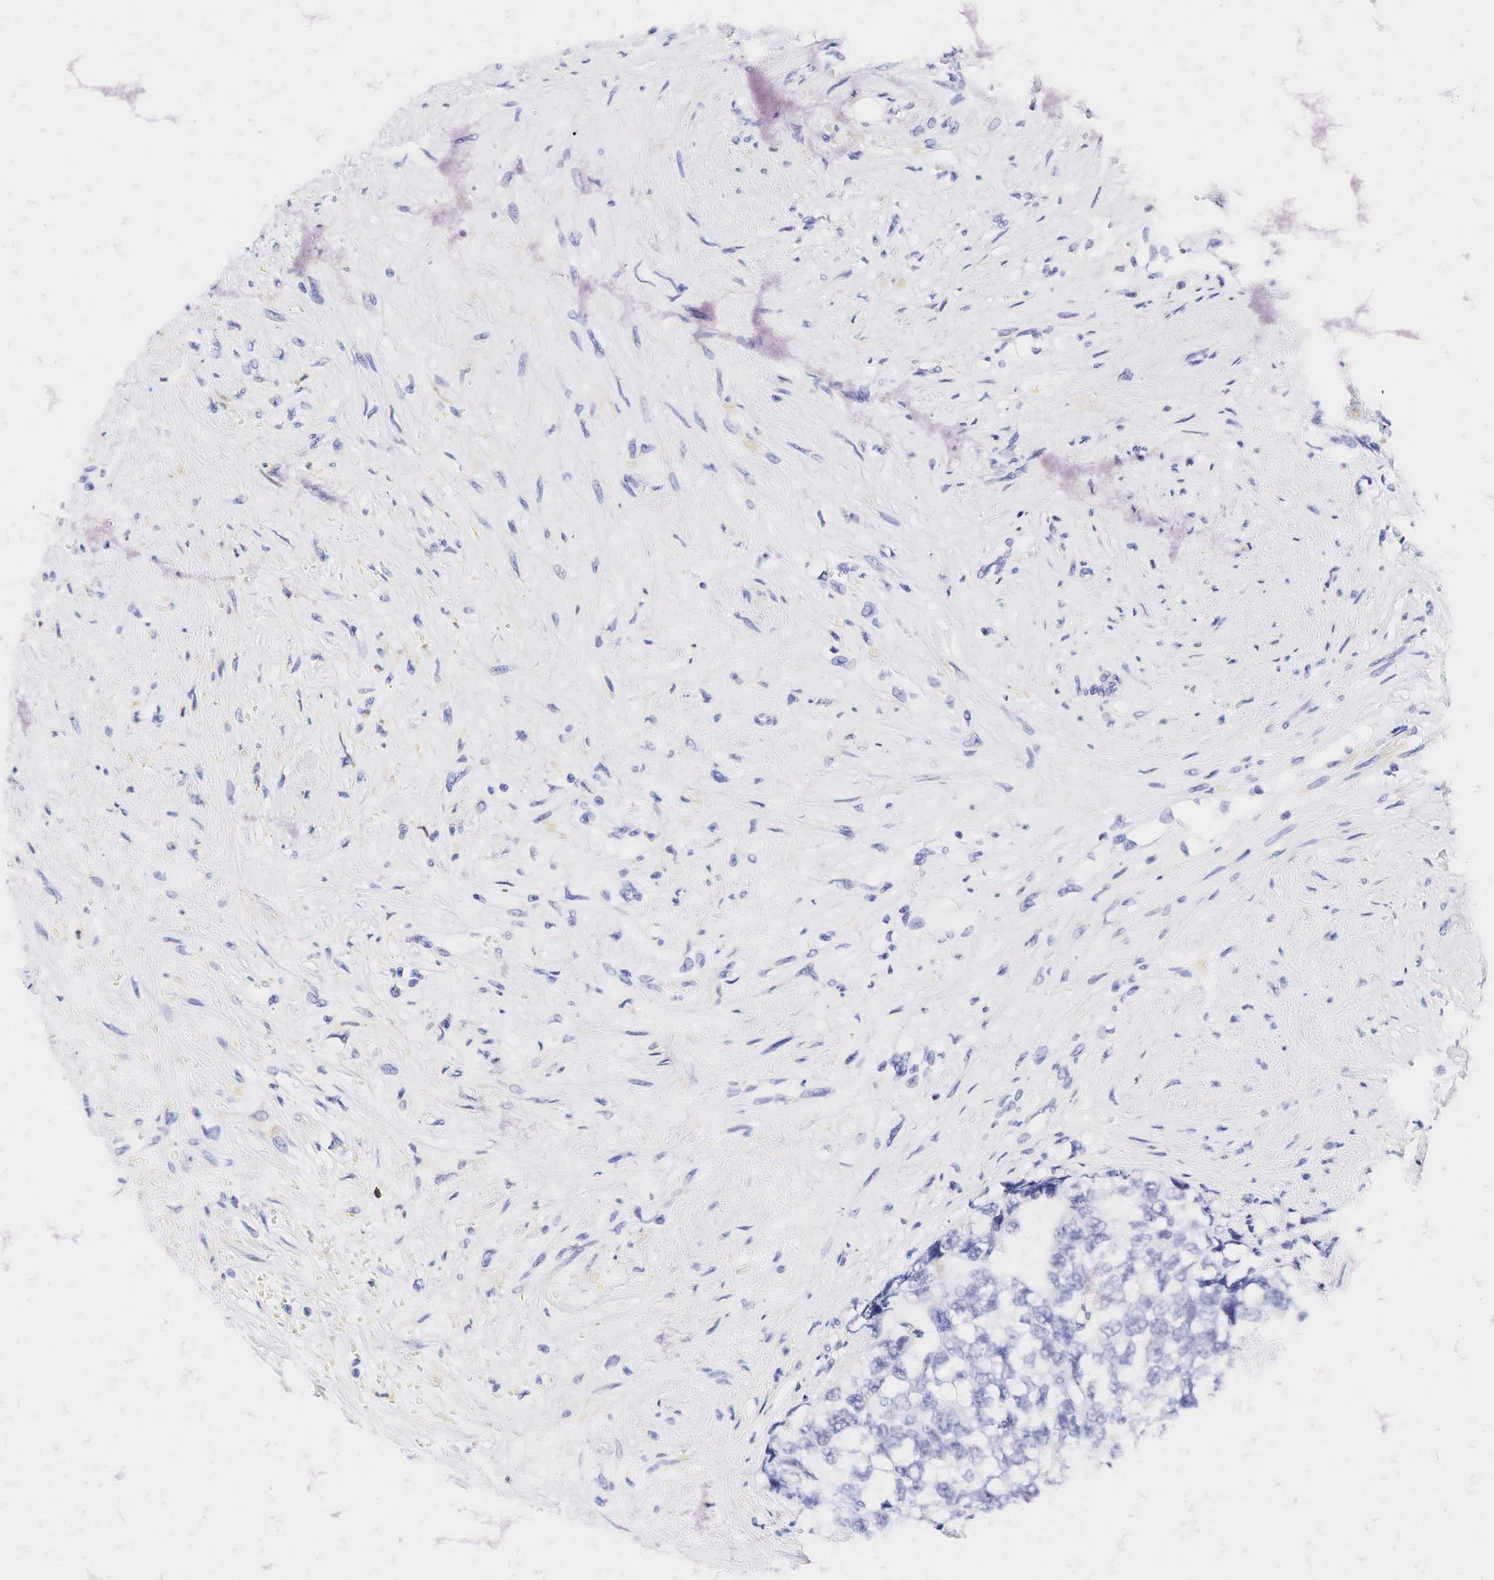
{"staining": {"intensity": "negative", "quantity": "none", "location": "none"}, "tissue": "testis cancer", "cell_type": "Tumor cells", "image_type": "cancer", "snomed": [{"axis": "morphology", "description": "Carcinoma, Embryonal, NOS"}, {"axis": "topography", "description": "Testis"}], "caption": "Protein analysis of testis embryonal carcinoma displays no significant staining in tumor cells.", "gene": "CALD1", "patient": {"sex": "male", "age": 31}}